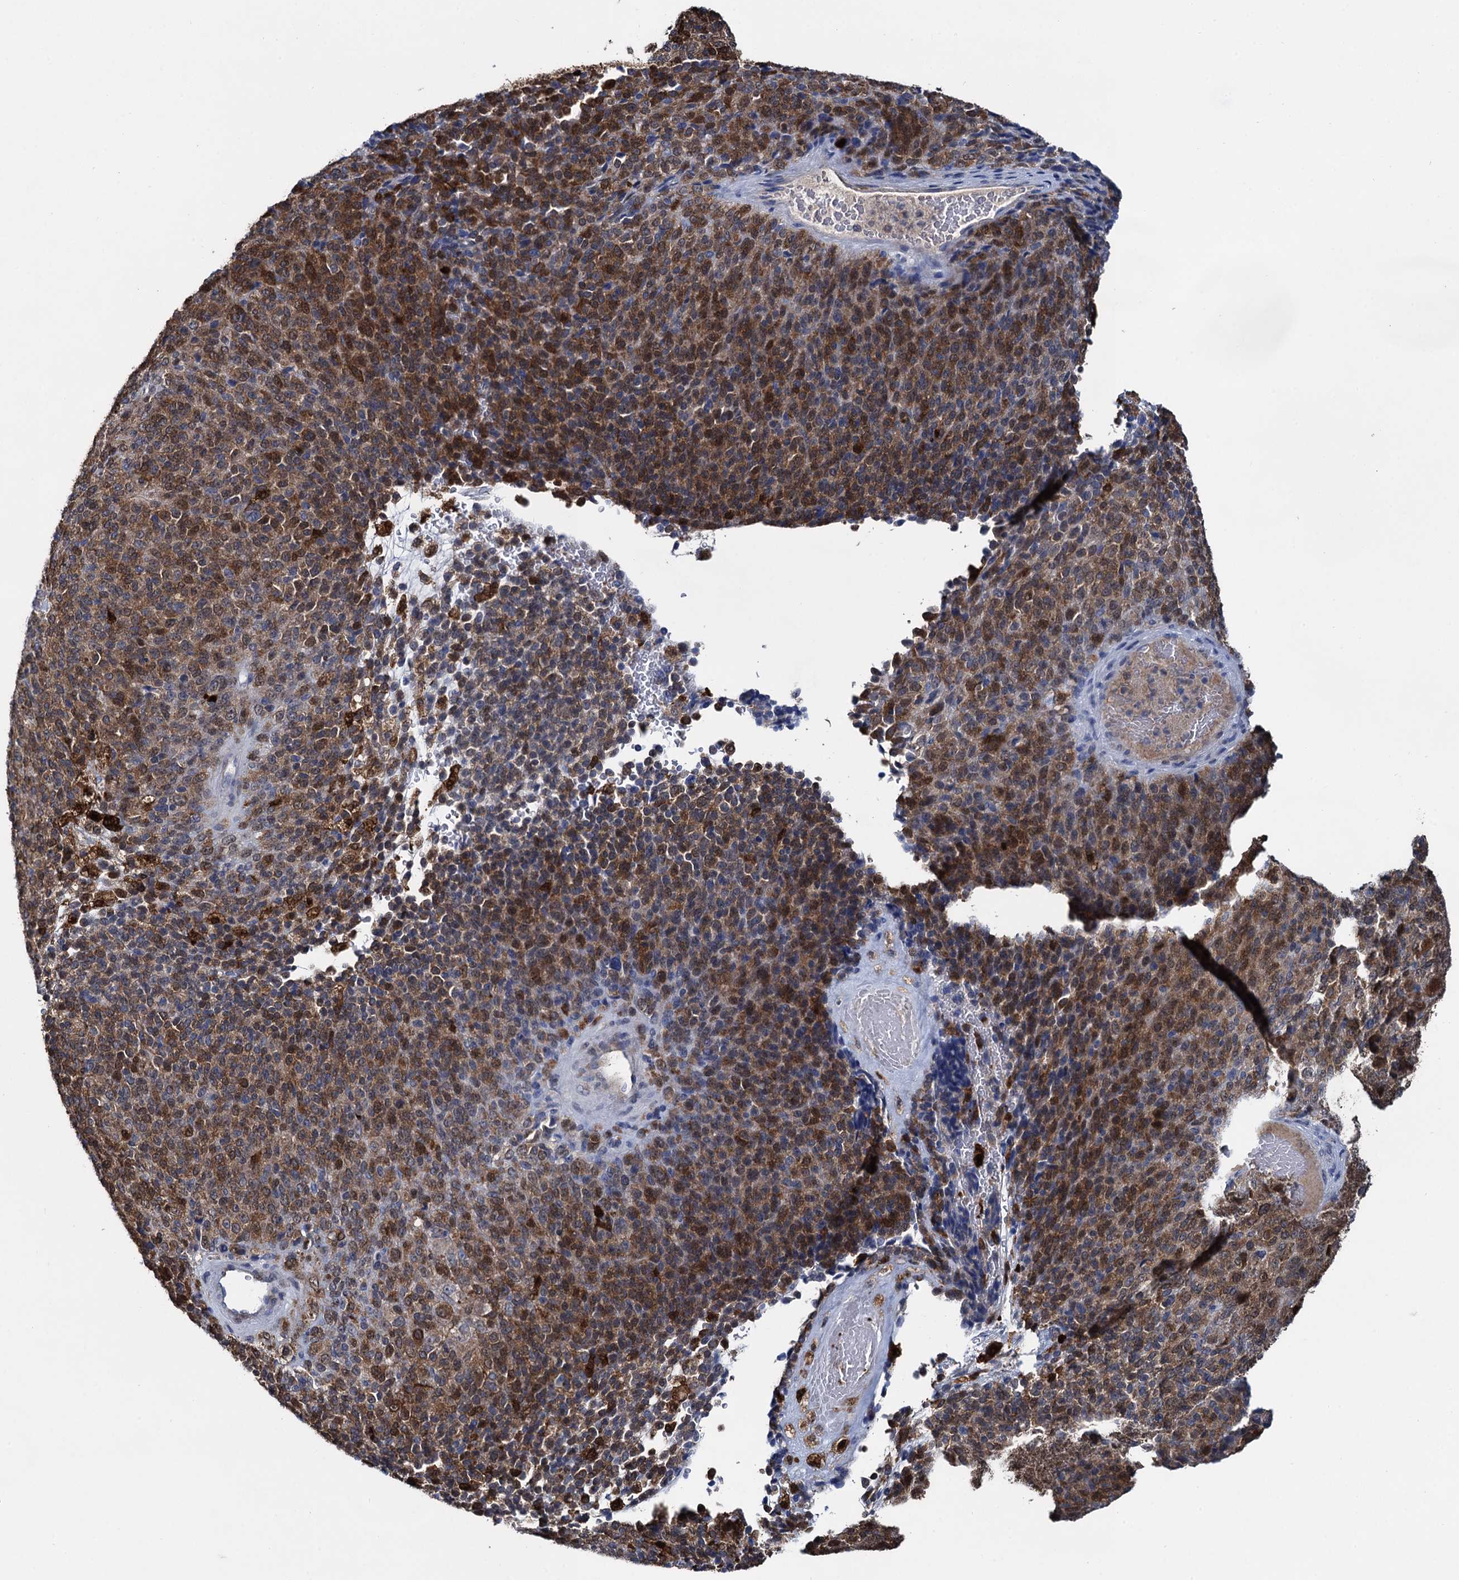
{"staining": {"intensity": "moderate", "quantity": ">75%", "location": "cytoplasmic/membranous,nuclear"}, "tissue": "melanoma", "cell_type": "Tumor cells", "image_type": "cancer", "snomed": [{"axis": "morphology", "description": "Malignant melanoma, Metastatic site"}, {"axis": "topography", "description": "Brain"}], "caption": "Immunohistochemical staining of human melanoma exhibits moderate cytoplasmic/membranous and nuclear protein expression in approximately >75% of tumor cells.", "gene": "FABP5", "patient": {"sex": "female", "age": 56}}